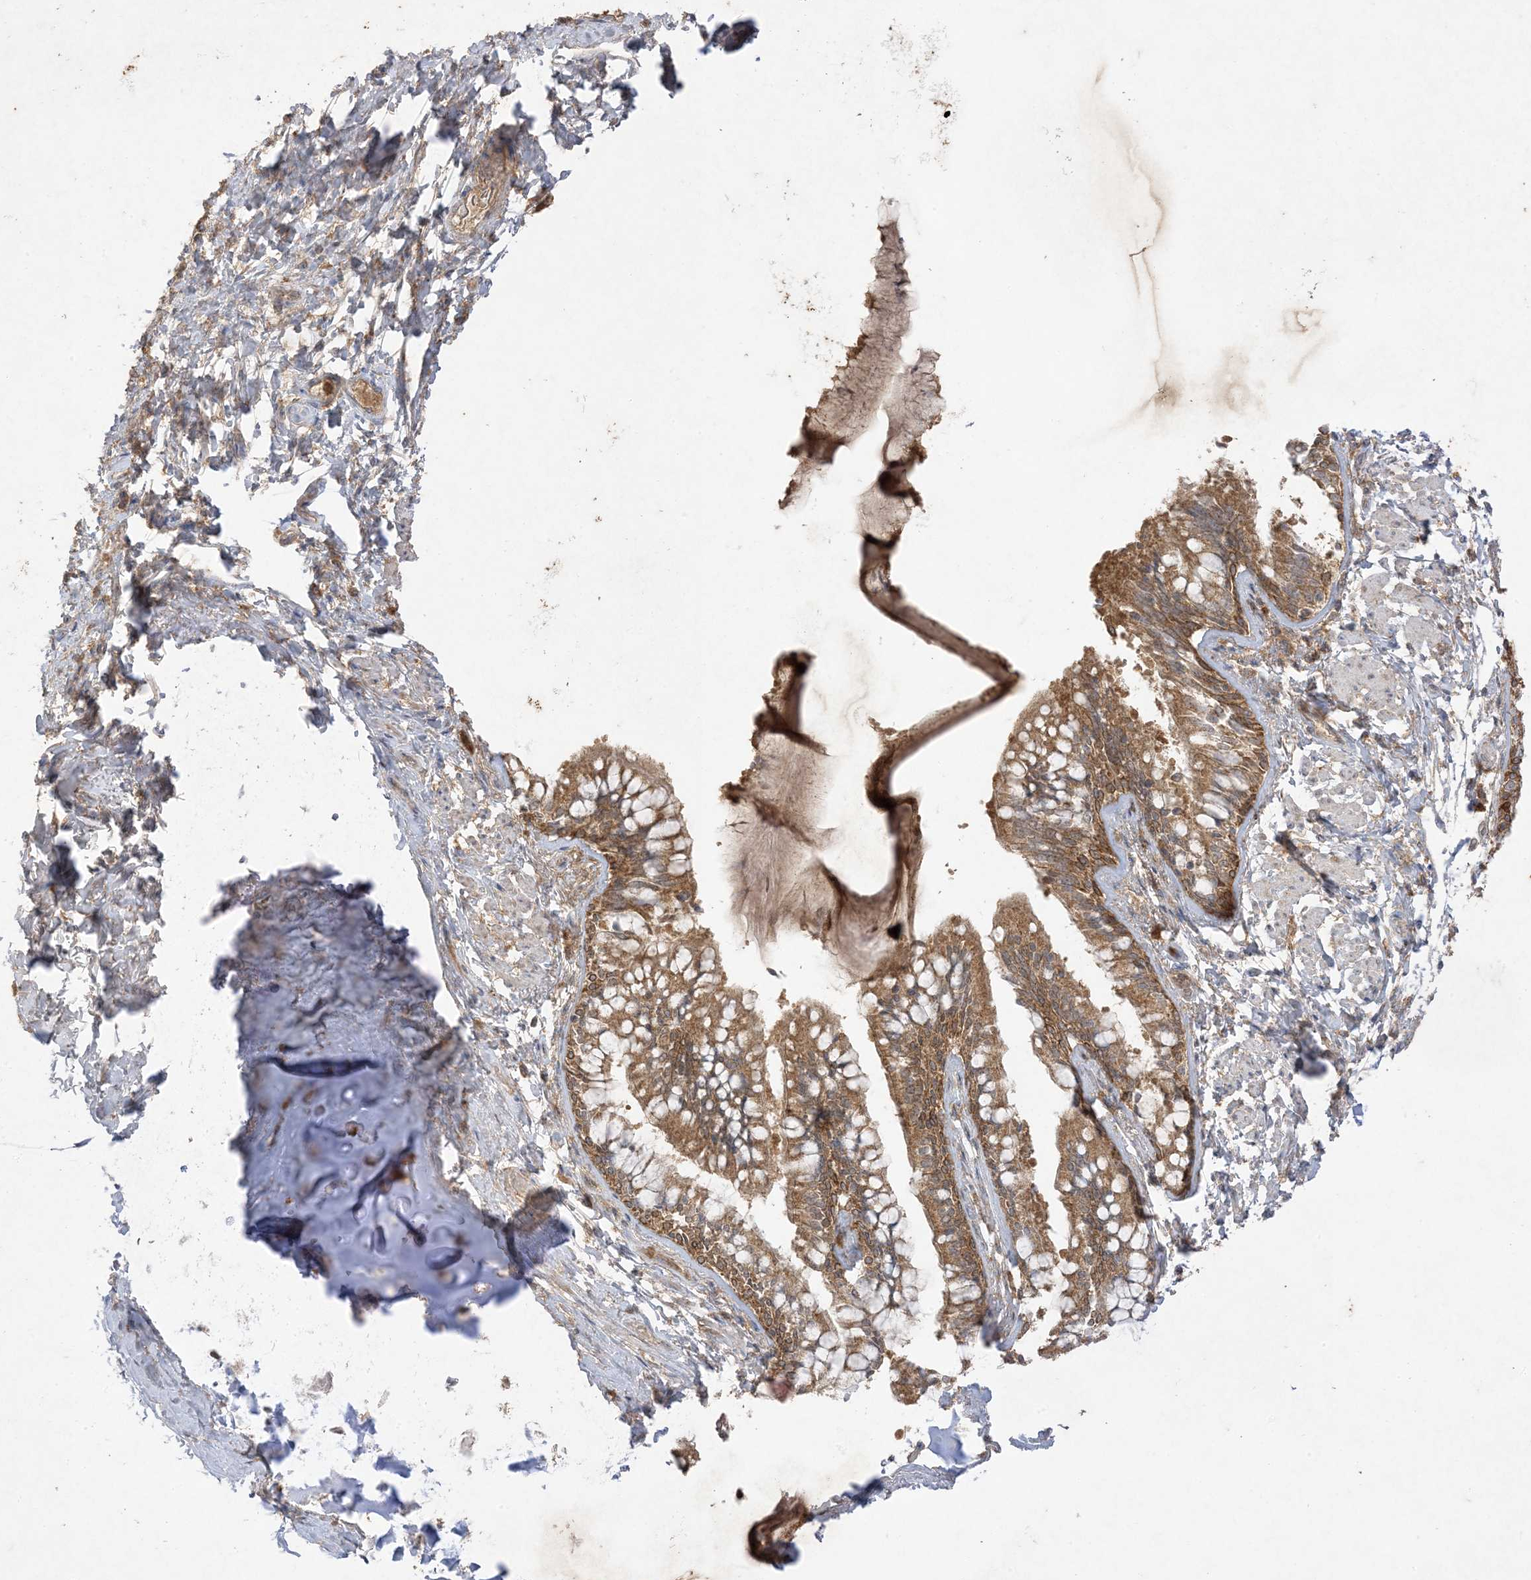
{"staining": {"intensity": "moderate", "quantity": ">75%", "location": "cytoplasmic/membranous"}, "tissue": "bronchus", "cell_type": "Respiratory epithelial cells", "image_type": "normal", "snomed": [{"axis": "morphology", "description": "Normal tissue, NOS"}, {"axis": "morphology", "description": "Inflammation, NOS"}, {"axis": "topography", "description": "Lung"}], "caption": "Immunohistochemistry (IHC) of normal human bronchus reveals medium levels of moderate cytoplasmic/membranous staining in approximately >75% of respiratory epithelial cells.", "gene": "UBE2C", "patient": {"sex": "female", "age": 46}}